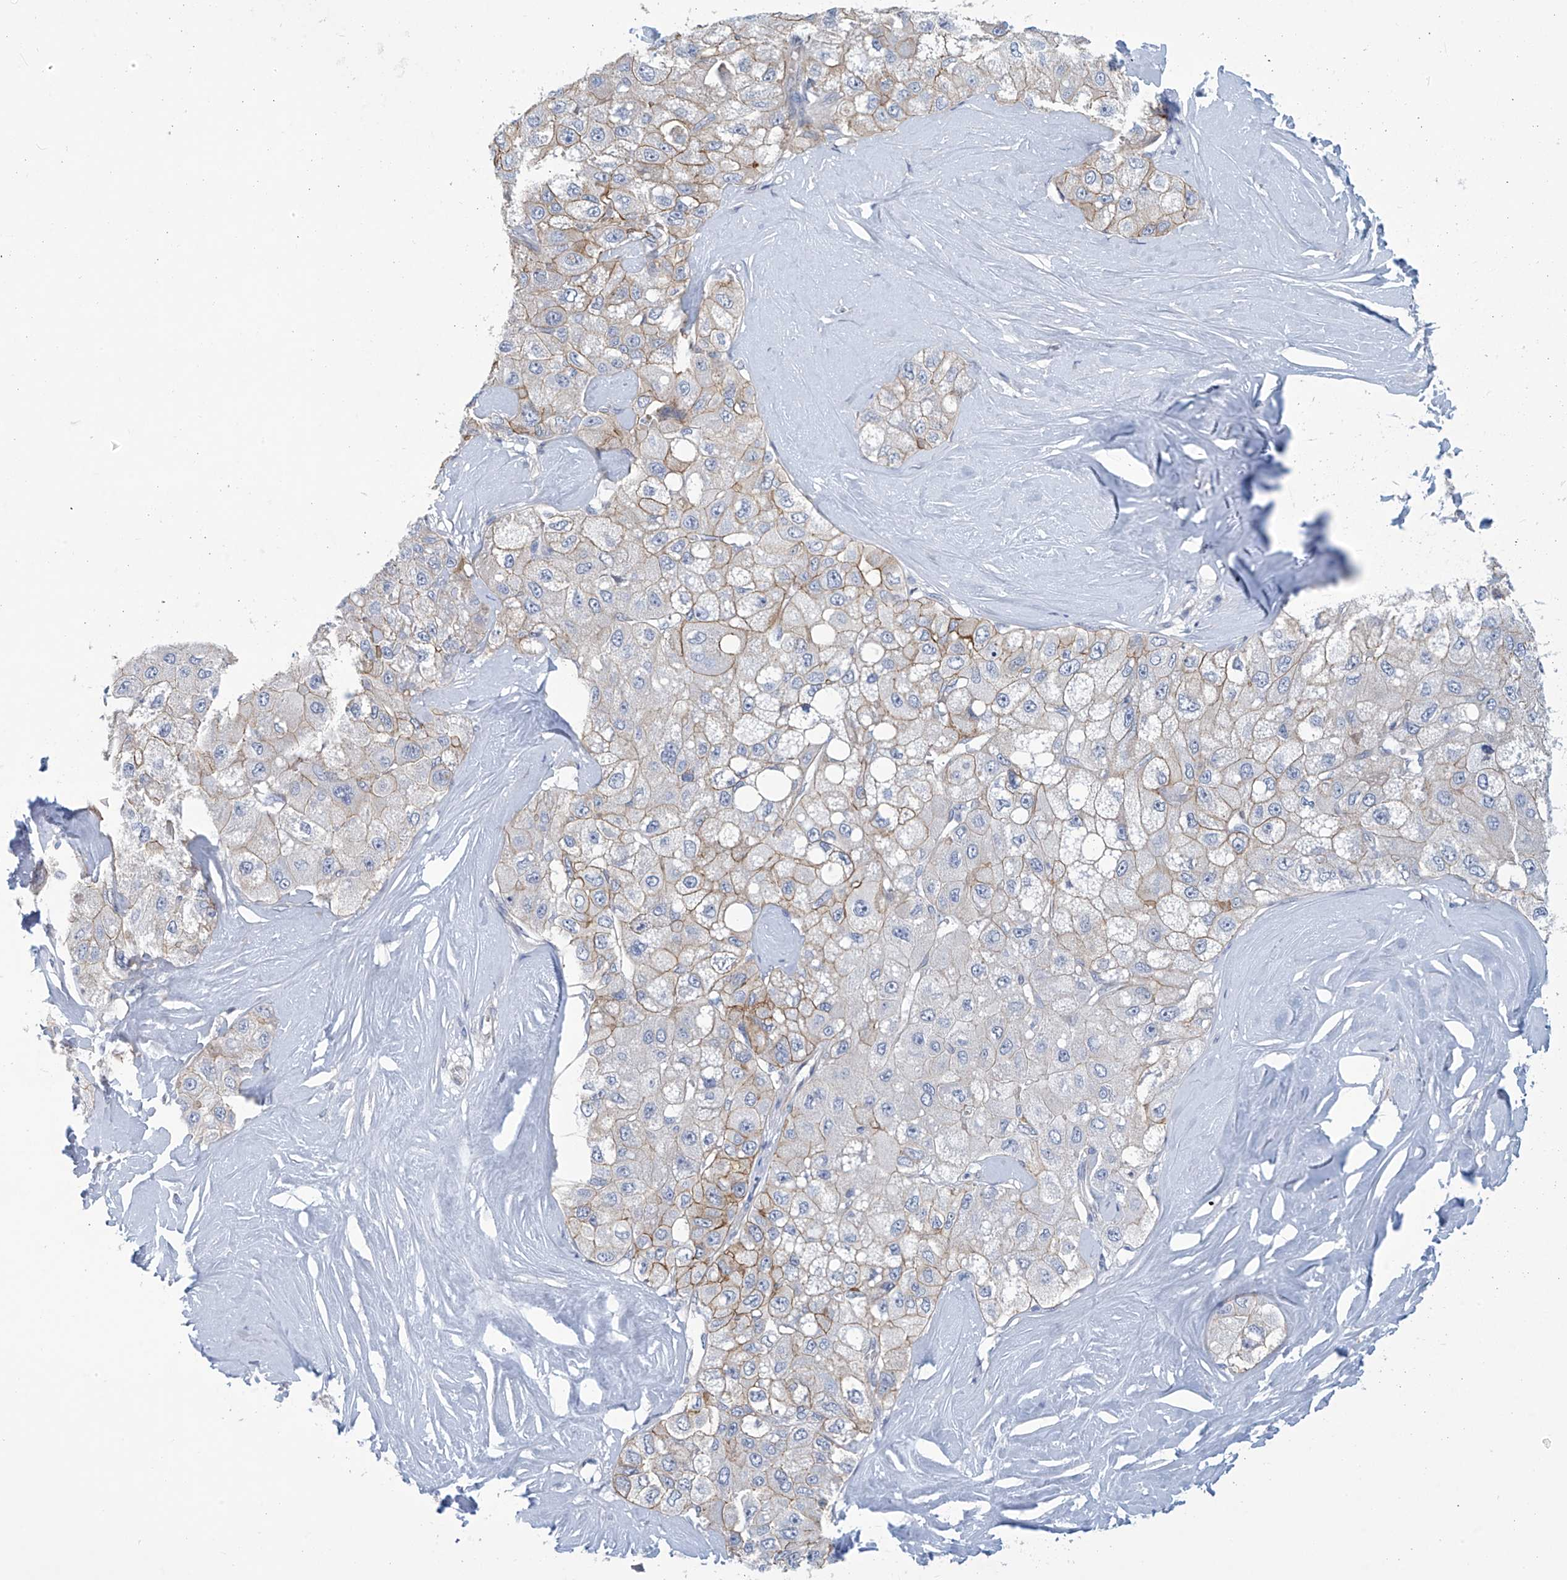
{"staining": {"intensity": "moderate", "quantity": "<25%", "location": "cytoplasmic/membranous"}, "tissue": "liver cancer", "cell_type": "Tumor cells", "image_type": "cancer", "snomed": [{"axis": "morphology", "description": "Carcinoma, Hepatocellular, NOS"}, {"axis": "topography", "description": "Liver"}], "caption": "Human hepatocellular carcinoma (liver) stained with a brown dye shows moderate cytoplasmic/membranous positive positivity in approximately <25% of tumor cells.", "gene": "ABHD13", "patient": {"sex": "male", "age": 80}}